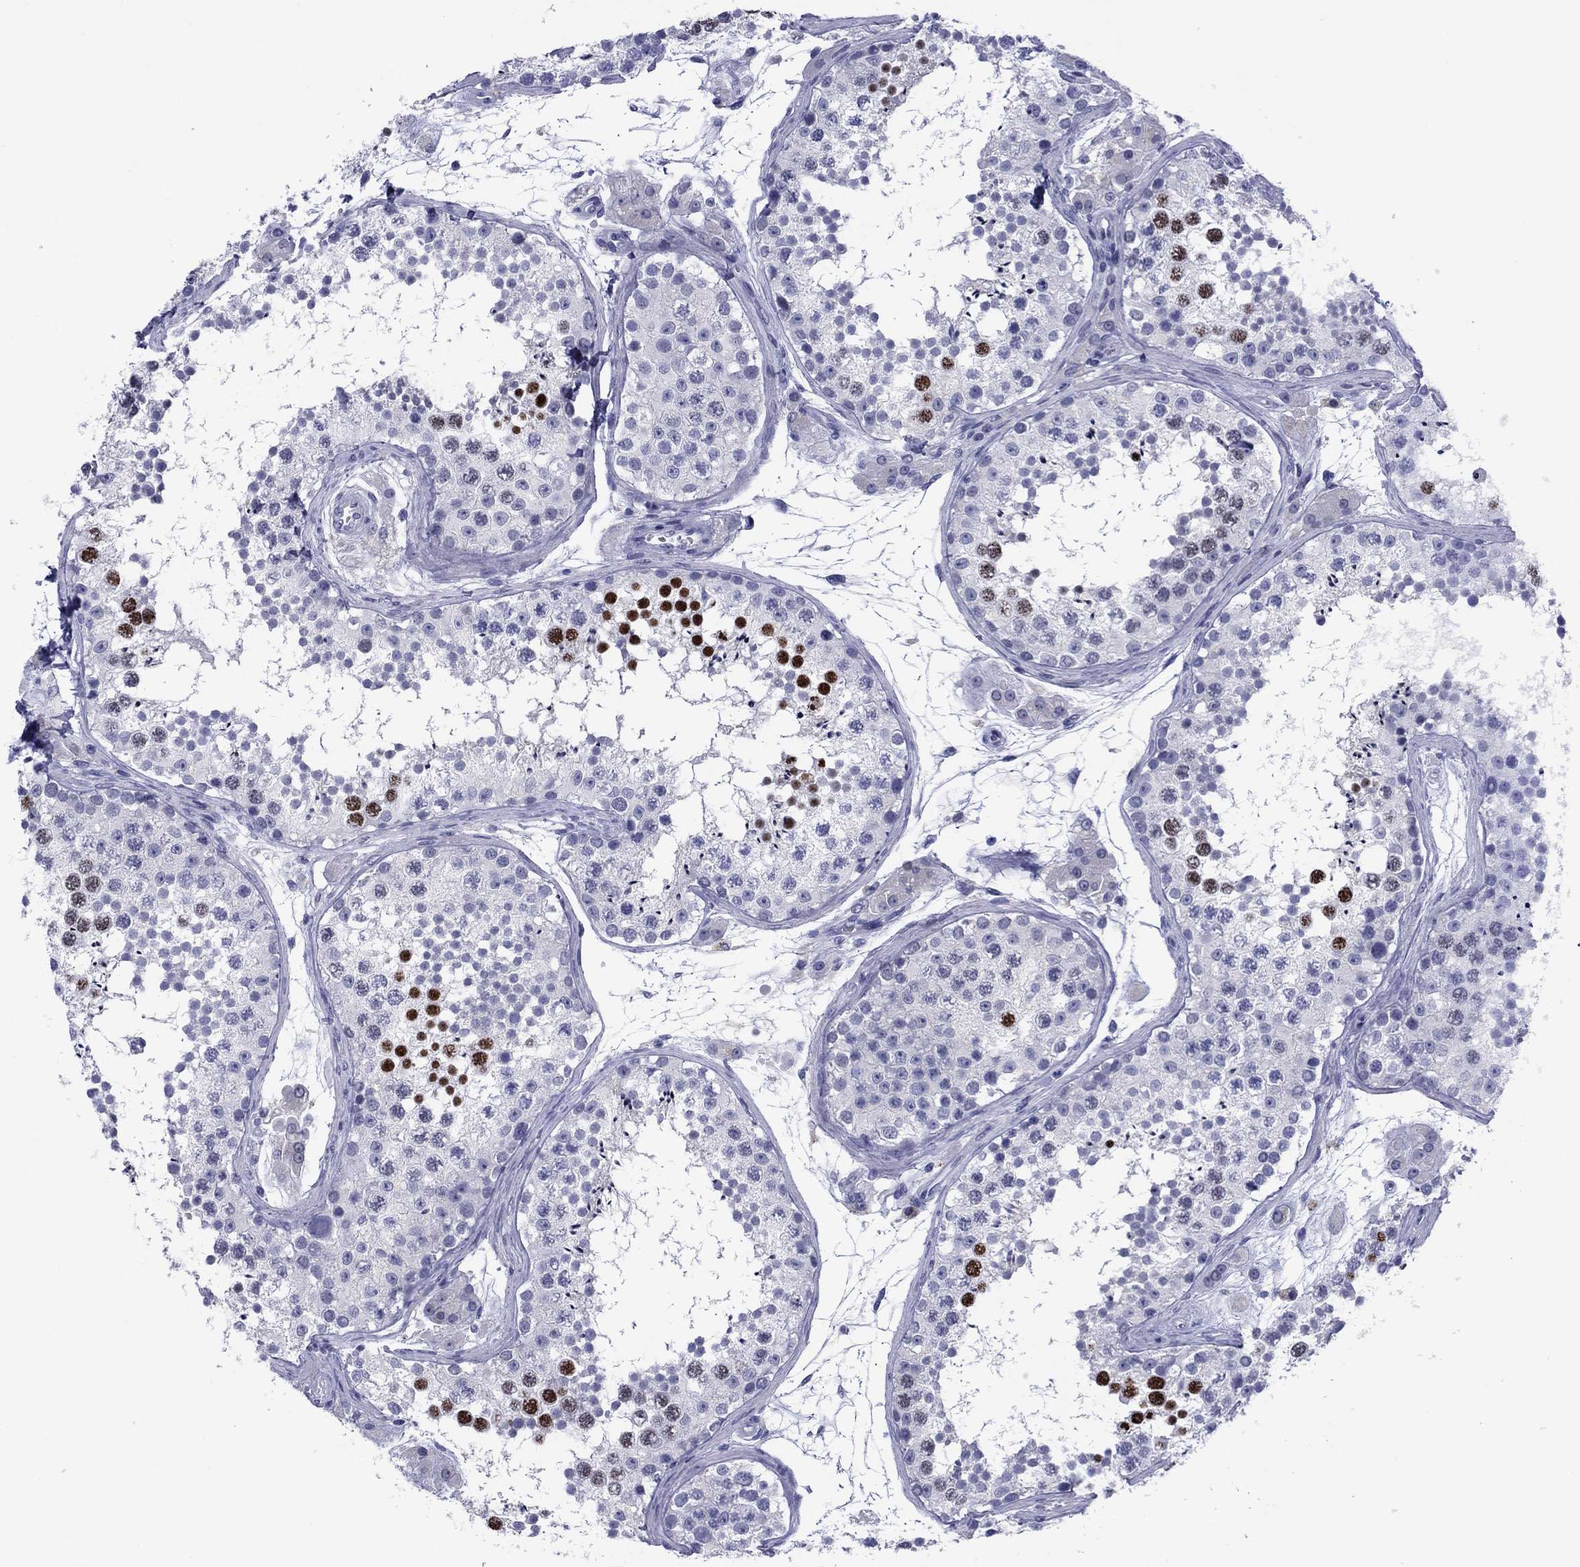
{"staining": {"intensity": "strong", "quantity": "<25%", "location": "nuclear"}, "tissue": "testis", "cell_type": "Cells in seminiferous ducts", "image_type": "normal", "snomed": [{"axis": "morphology", "description": "Normal tissue, NOS"}, {"axis": "topography", "description": "Testis"}], "caption": "DAB (3,3'-diaminobenzidine) immunohistochemical staining of unremarkable testis shows strong nuclear protein expression in approximately <25% of cells in seminiferous ducts. The protein of interest is shown in brown color, while the nuclei are stained blue.", "gene": "TCFL5", "patient": {"sex": "male", "age": 41}}